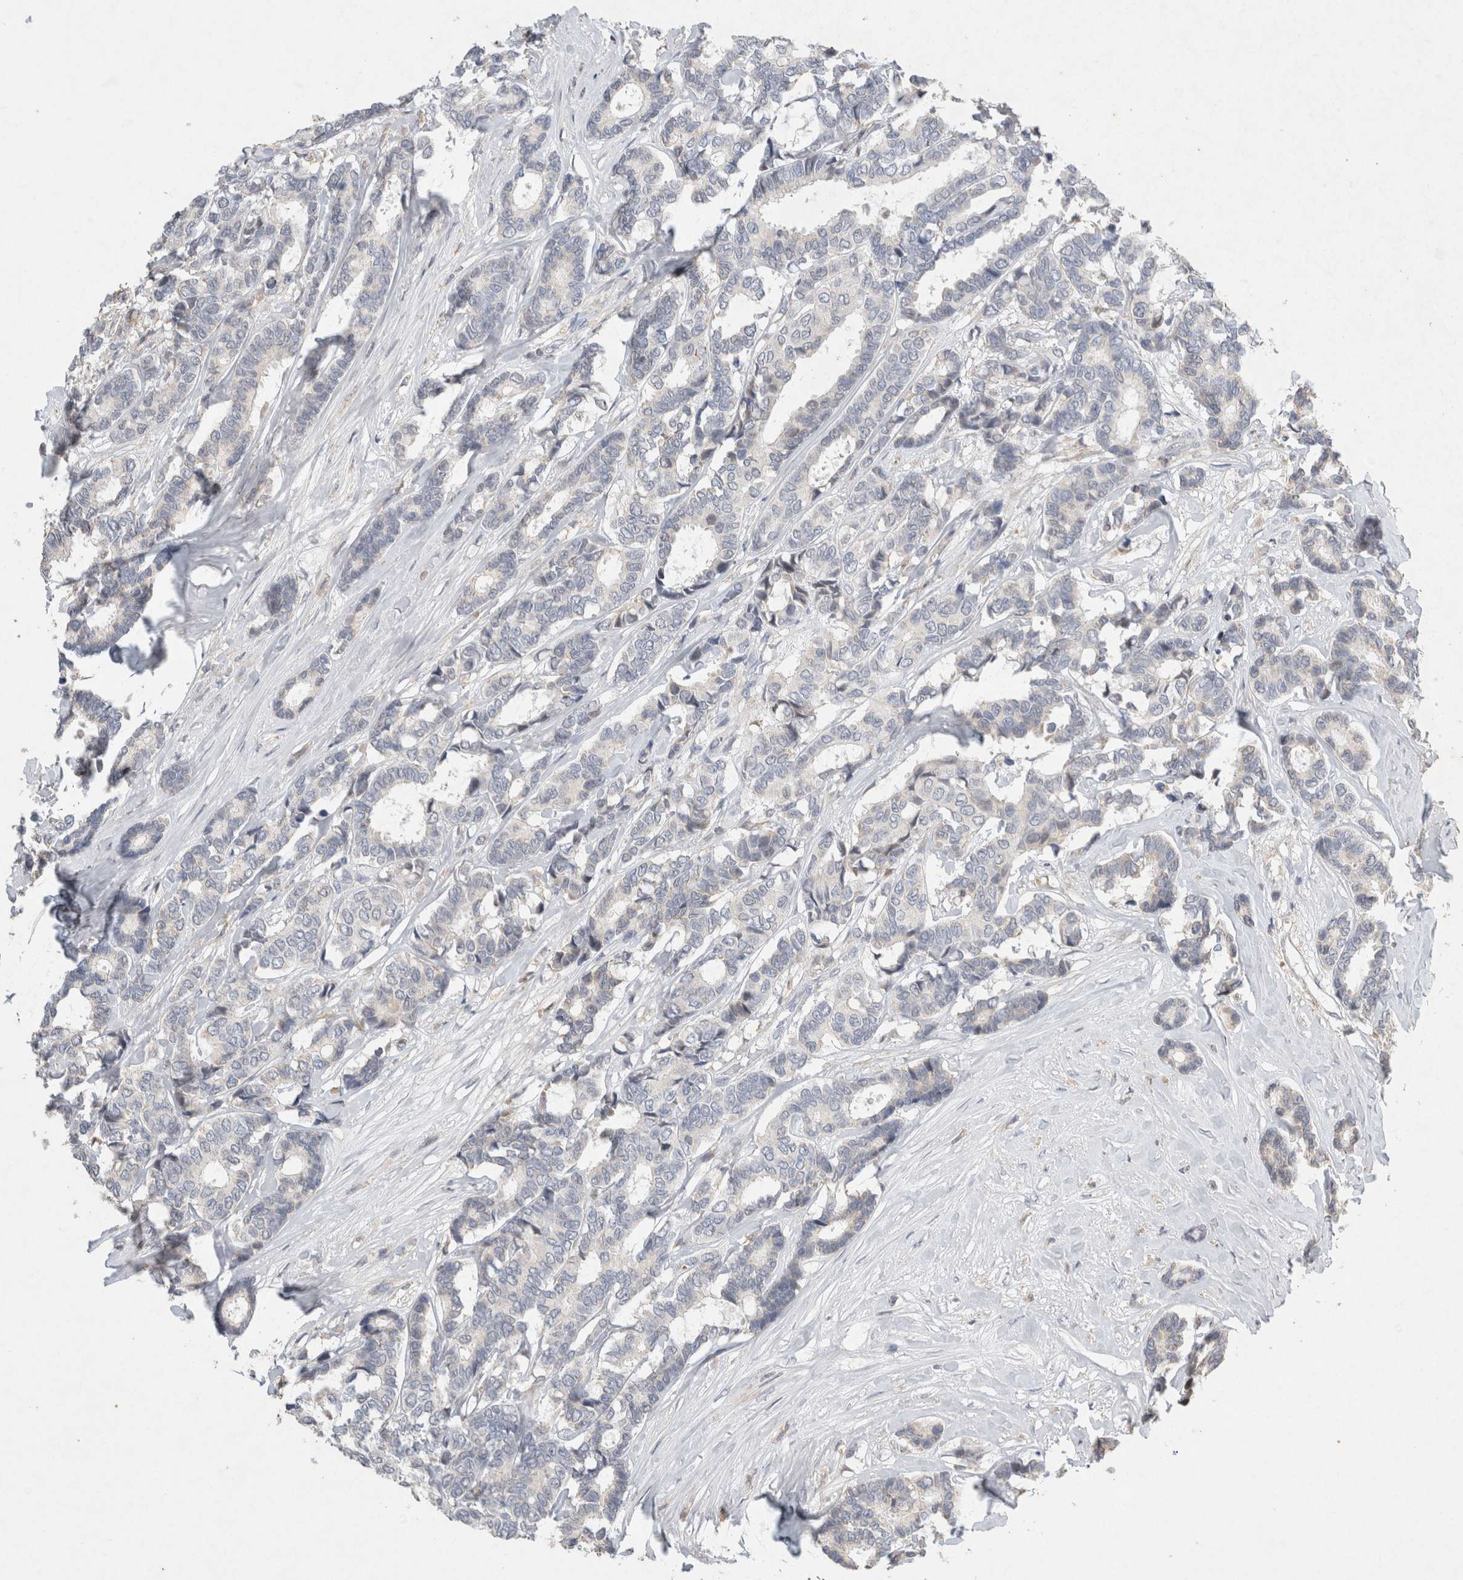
{"staining": {"intensity": "negative", "quantity": "none", "location": "none"}, "tissue": "breast cancer", "cell_type": "Tumor cells", "image_type": "cancer", "snomed": [{"axis": "morphology", "description": "Duct carcinoma"}, {"axis": "topography", "description": "Breast"}], "caption": "The histopathology image displays no staining of tumor cells in invasive ductal carcinoma (breast). (IHC, brightfield microscopy, high magnification).", "gene": "AGMAT", "patient": {"sex": "female", "age": 87}}